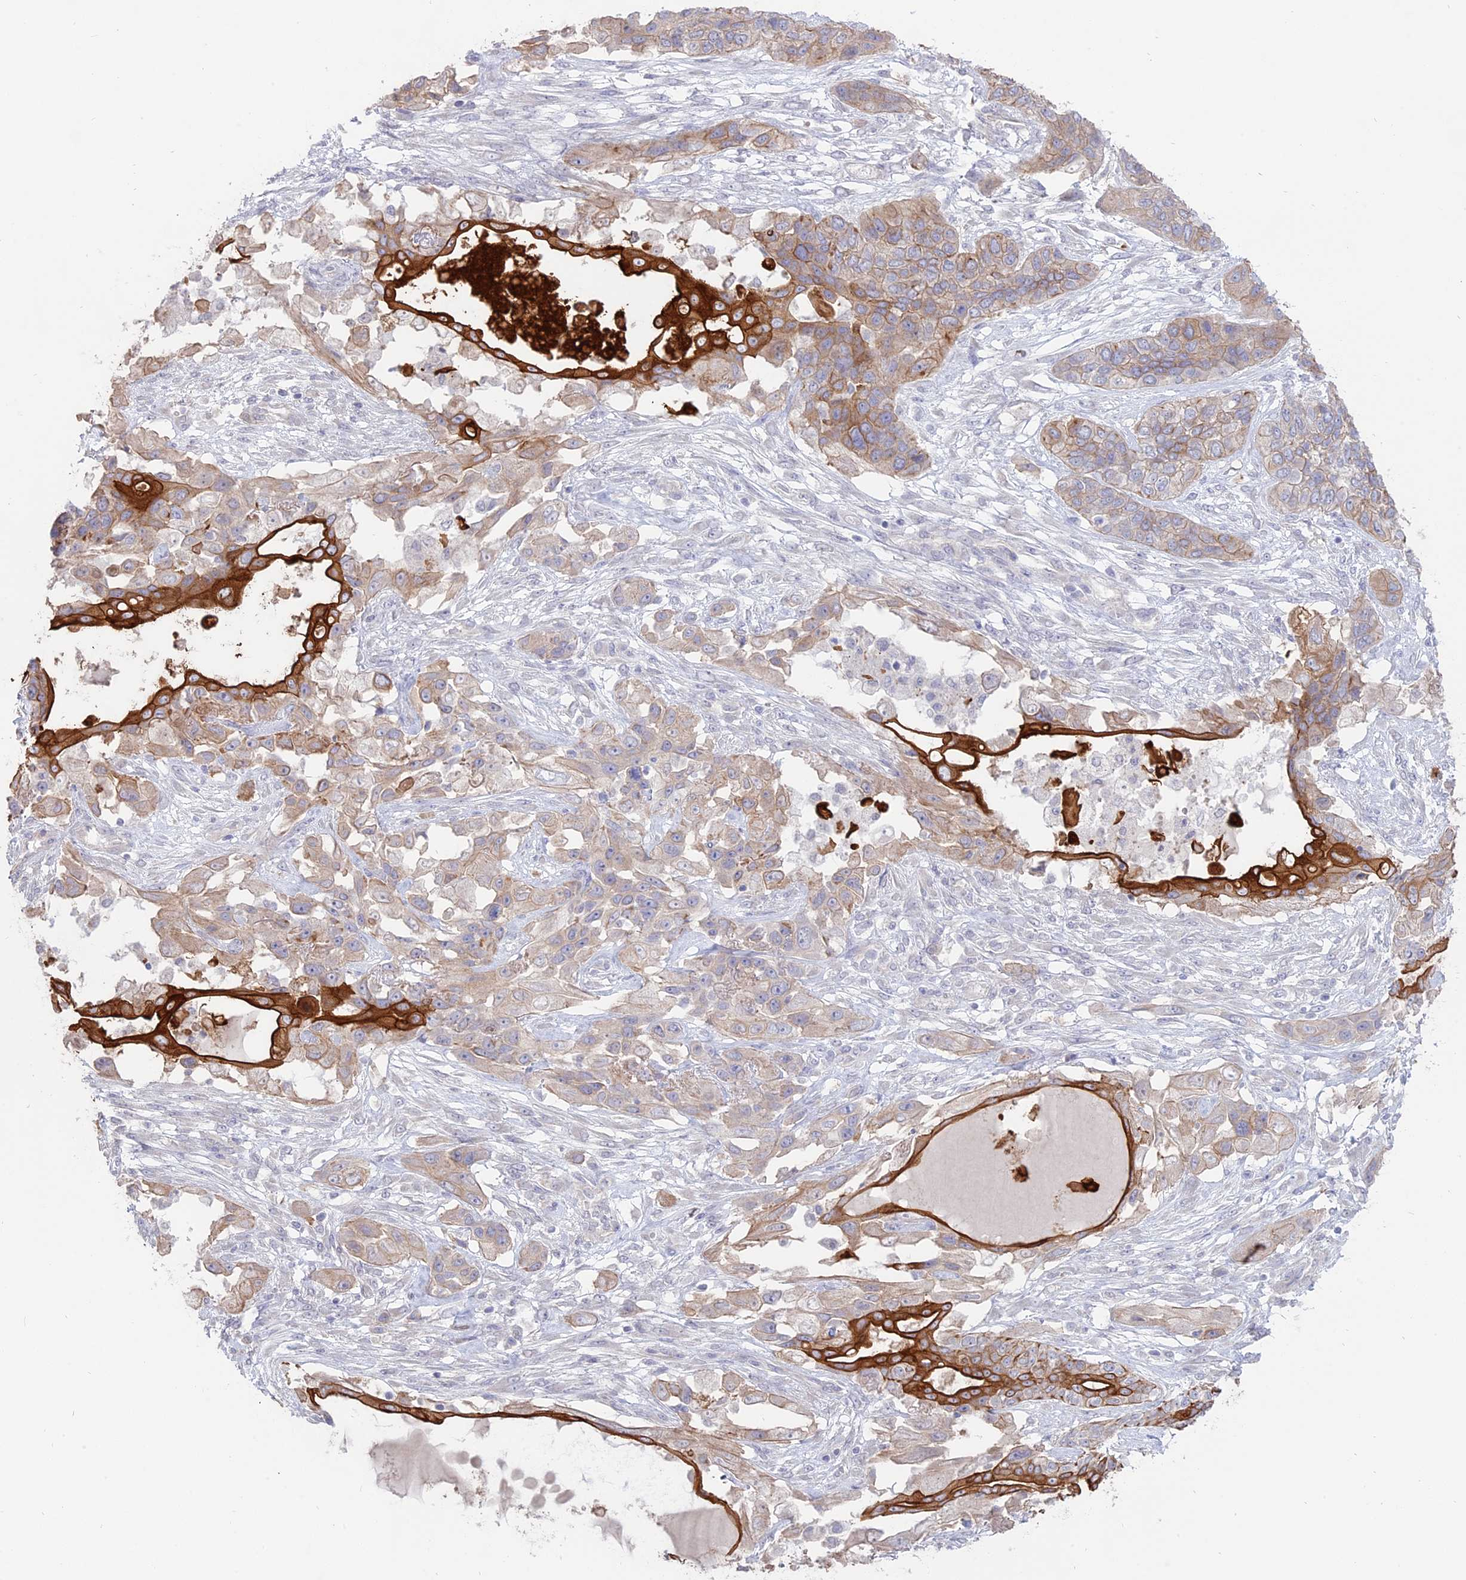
{"staining": {"intensity": "strong", "quantity": "25%-75%", "location": "cytoplasmic/membranous"}, "tissue": "lung cancer", "cell_type": "Tumor cells", "image_type": "cancer", "snomed": [{"axis": "morphology", "description": "Squamous cell carcinoma, NOS"}, {"axis": "topography", "description": "Lung"}], "caption": "Lung cancer was stained to show a protein in brown. There is high levels of strong cytoplasmic/membranous staining in approximately 25%-75% of tumor cells.", "gene": "MYO5B", "patient": {"sex": "female", "age": 70}}